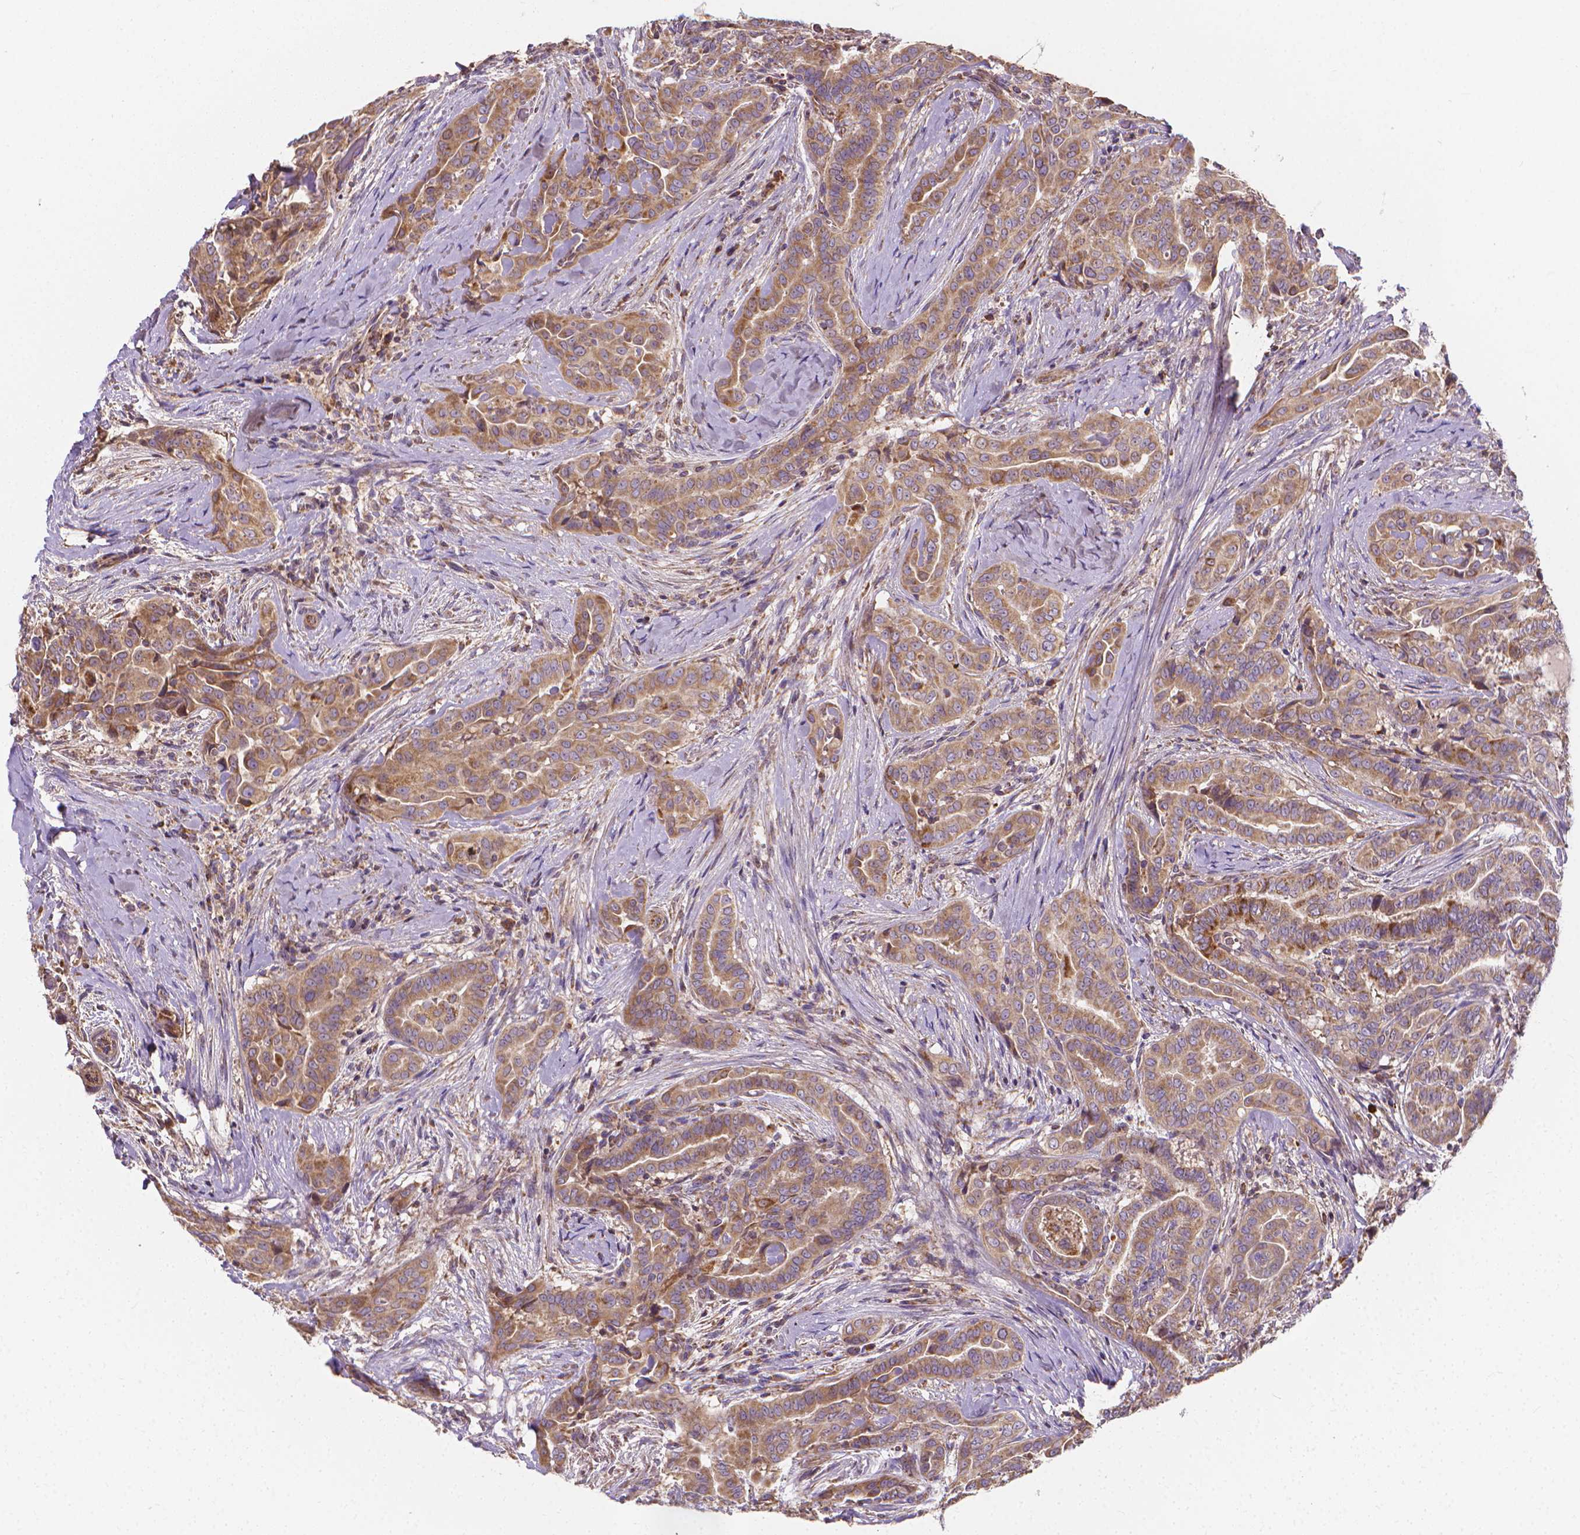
{"staining": {"intensity": "moderate", "quantity": ">75%", "location": "cytoplasmic/membranous"}, "tissue": "thyroid cancer", "cell_type": "Tumor cells", "image_type": "cancer", "snomed": [{"axis": "morphology", "description": "Papillary adenocarcinoma, NOS"}, {"axis": "morphology", "description": "Papillary adenoma metastatic"}, {"axis": "topography", "description": "Thyroid gland"}], "caption": "Thyroid papillary adenocarcinoma stained with a brown dye reveals moderate cytoplasmic/membranous positive expression in about >75% of tumor cells.", "gene": "SNCAIP", "patient": {"sex": "female", "age": 50}}